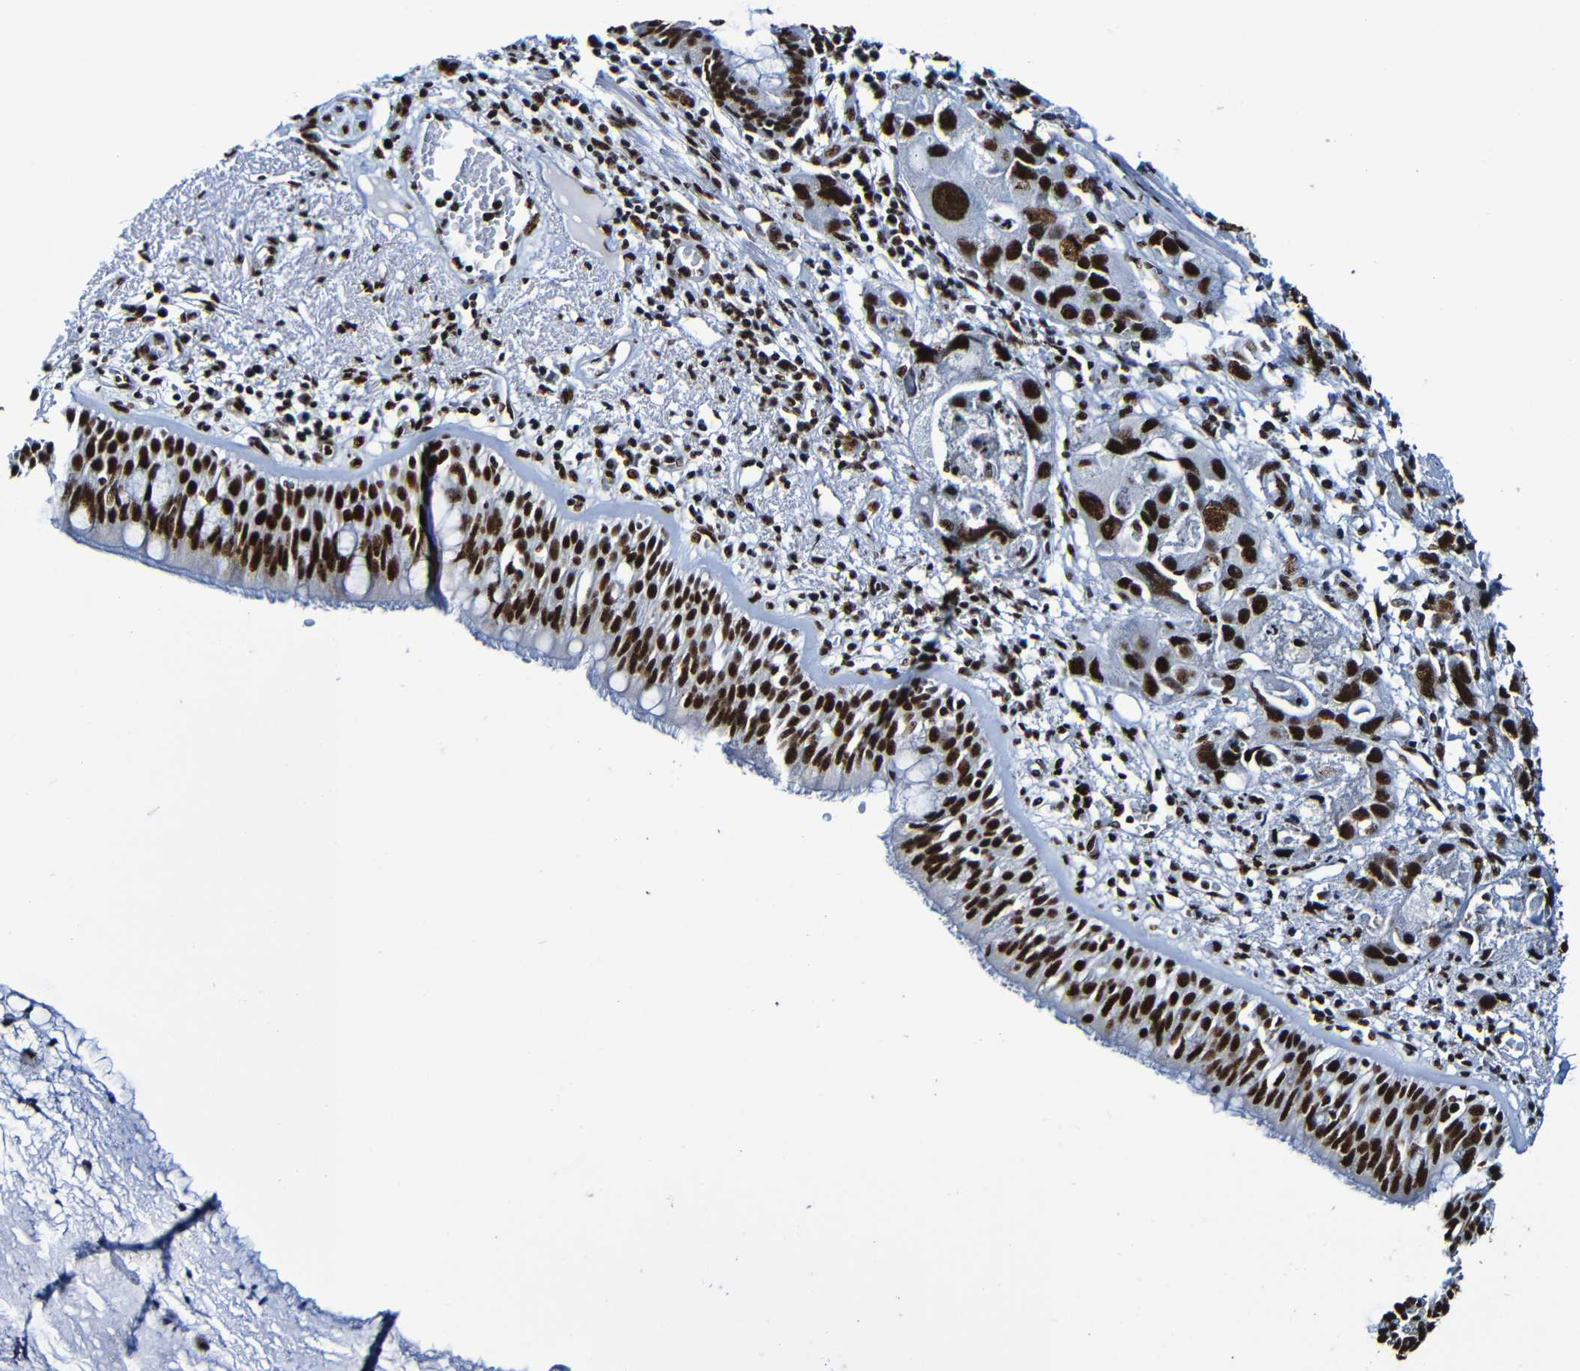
{"staining": {"intensity": "strong", "quantity": ">75%", "location": "nuclear"}, "tissue": "bronchus", "cell_type": "Respiratory epithelial cells", "image_type": "normal", "snomed": [{"axis": "morphology", "description": "Normal tissue, NOS"}, {"axis": "morphology", "description": "Adenocarcinoma, NOS"}, {"axis": "morphology", "description": "Adenocarcinoma, metastatic, NOS"}, {"axis": "topography", "description": "Lymph node"}, {"axis": "topography", "description": "Bronchus"}, {"axis": "topography", "description": "Lung"}], "caption": "High-power microscopy captured an IHC micrograph of unremarkable bronchus, revealing strong nuclear staining in about >75% of respiratory epithelial cells.", "gene": "SRSF3", "patient": {"sex": "female", "age": 54}}